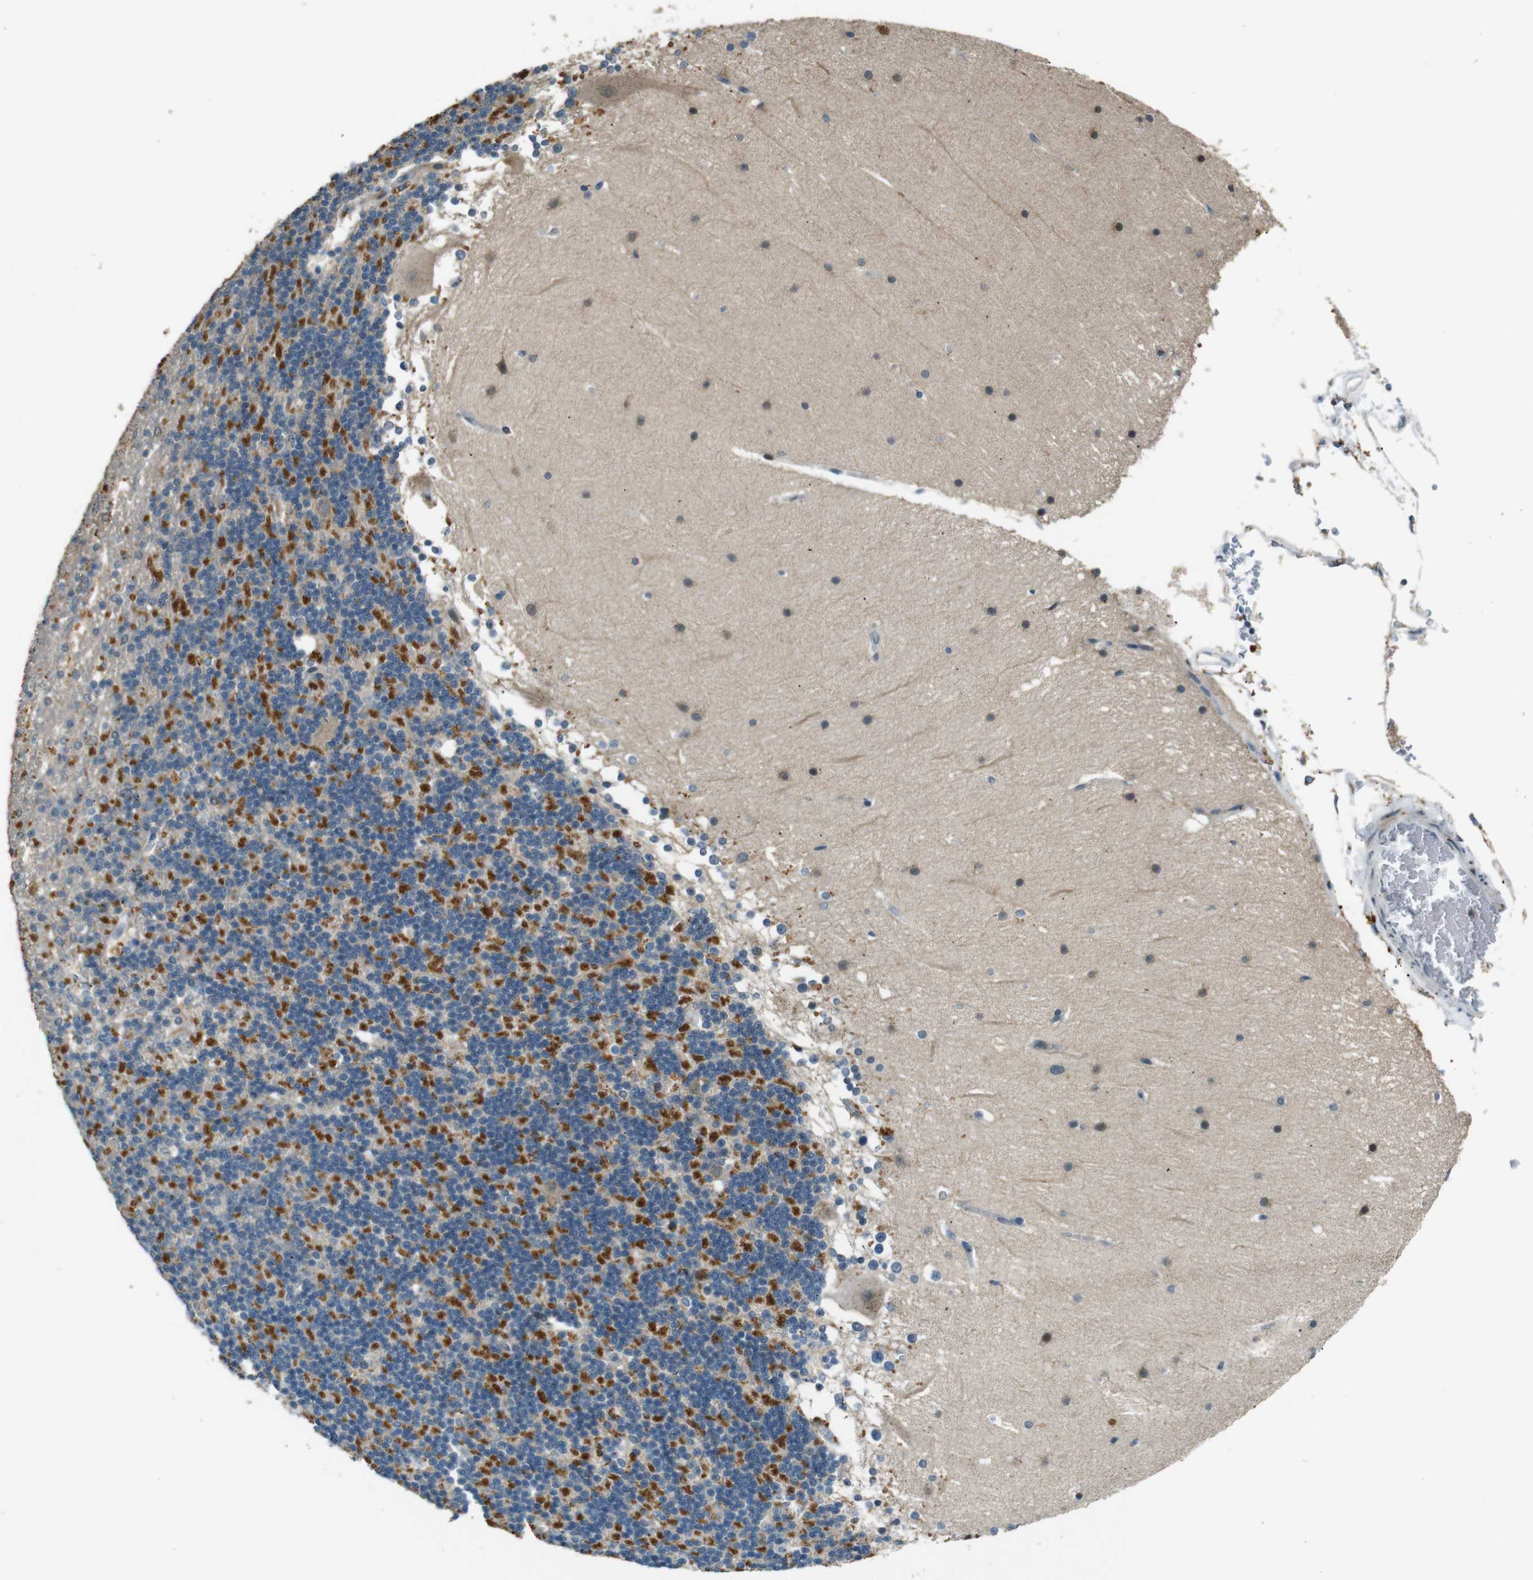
{"staining": {"intensity": "moderate", "quantity": "25%-75%", "location": "cytoplasmic/membranous"}, "tissue": "cerebellum", "cell_type": "Cells in granular layer", "image_type": "normal", "snomed": [{"axis": "morphology", "description": "Normal tissue, NOS"}, {"axis": "topography", "description": "Cerebellum"}], "caption": "Immunohistochemistry (IHC) staining of benign cerebellum, which demonstrates medium levels of moderate cytoplasmic/membranous staining in approximately 25%-75% of cells in granular layer indicating moderate cytoplasmic/membranous protein staining. The staining was performed using DAB (brown) for protein detection and nuclei were counterstained in hematoxylin (blue).", "gene": "MAGI2", "patient": {"sex": "female", "age": 19}}